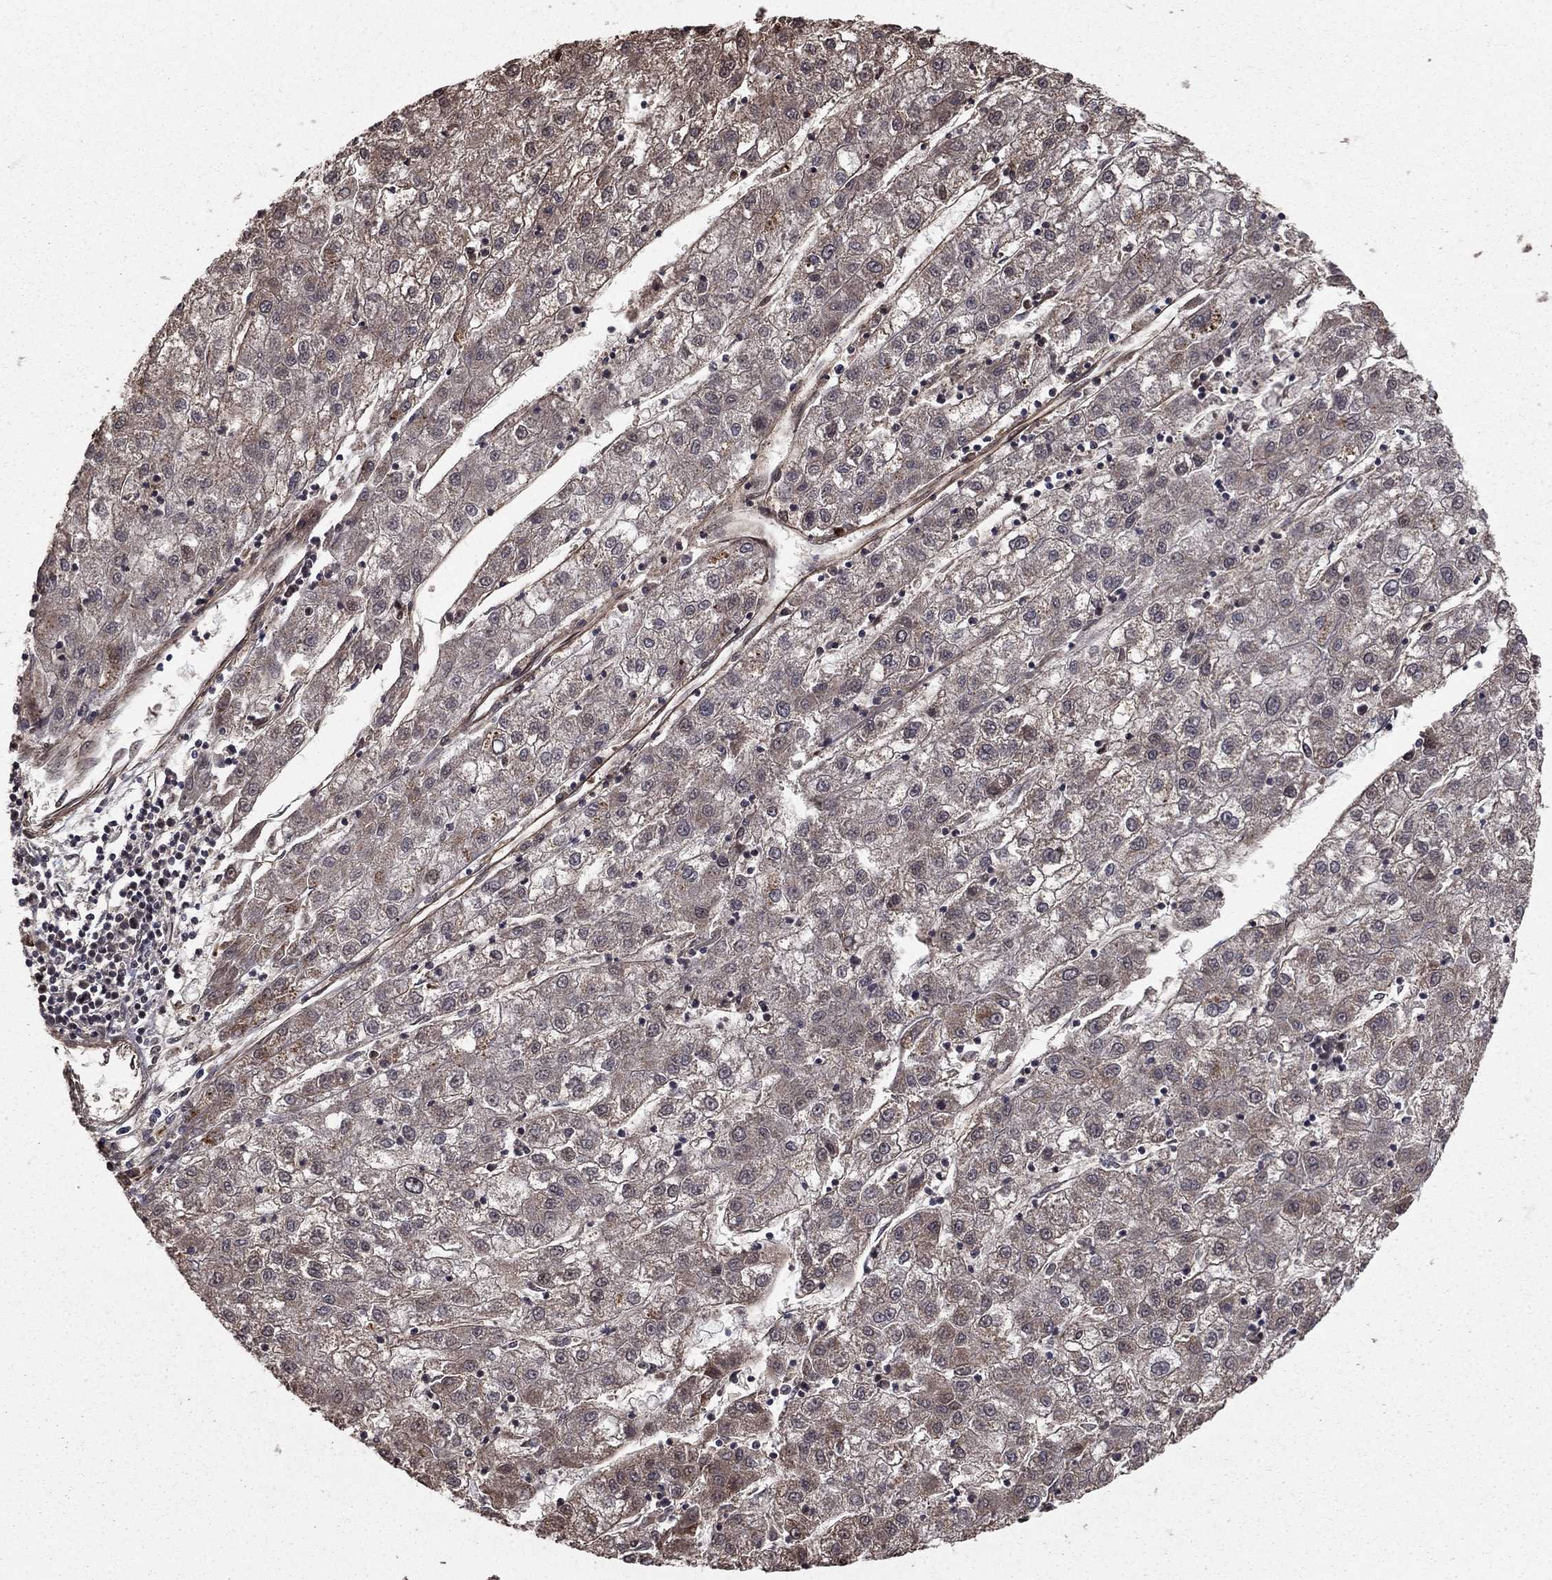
{"staining": {"intensity": "negative", "quantity": "none", "location": "none"}, "tissue": "liver cancer", "cell_type": "Tumor cells", "image_type": "cancer", "snomed": [{"axis": "morphology", "description": "Carcinoma, Hepatocellular, NOS"}, {"axis": "topography", "description": "Liver"}], "caption": "IHC histopathology image of neoplastic tissue: human liver hepatocellular carcinoma stained with DAB reveals no significant protein positivity in tumor cells.", "gene": "ACOT13", "patient": {"sex": "male", "age": 72}}